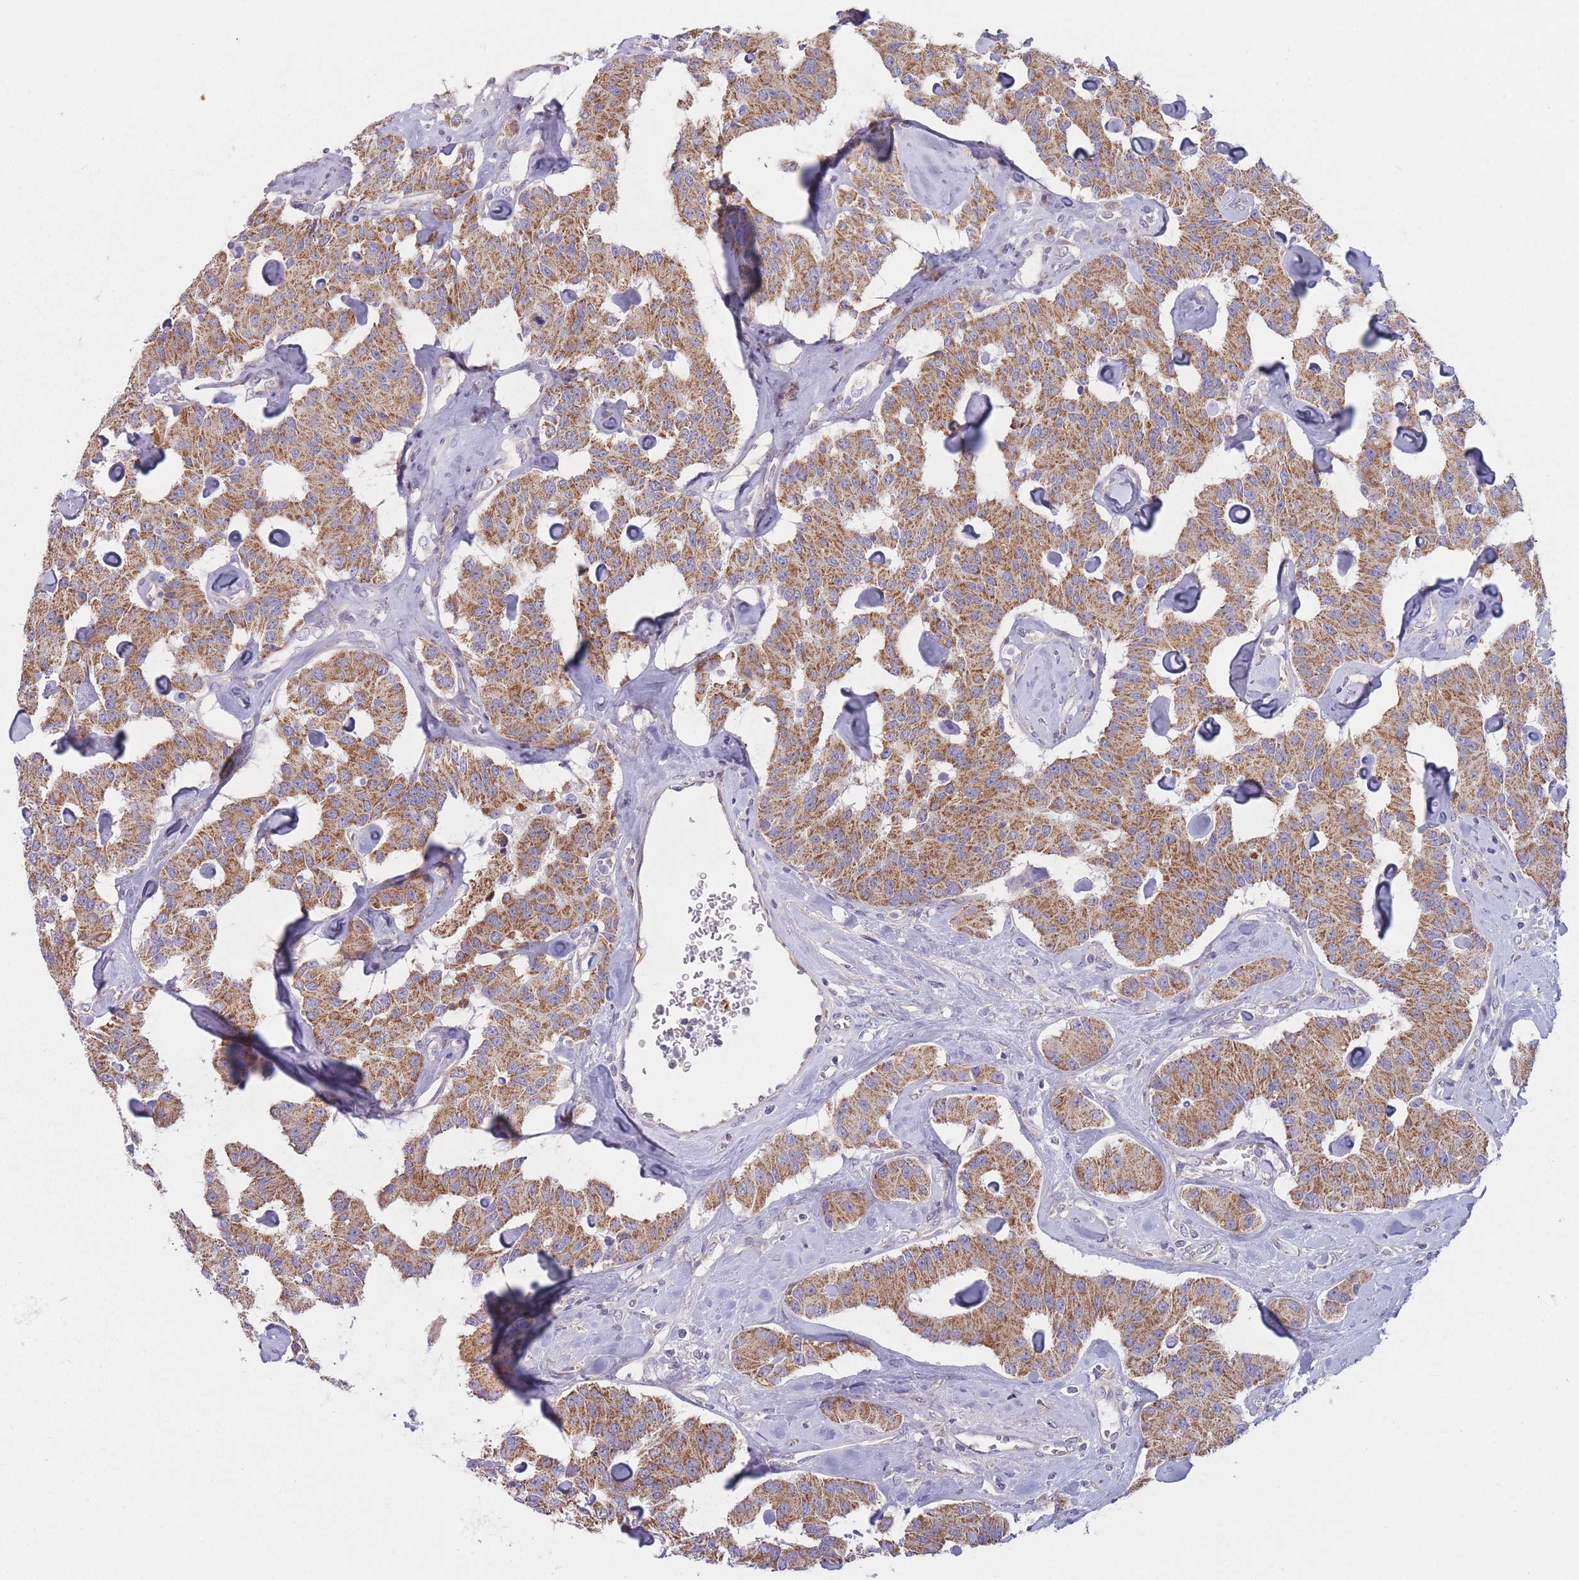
{"staining": {"intensity": "moderate", "quantity": ">75%", "location": "cytoplasmic/membranous"}, "tissue": "carcinoid", "cell_type": "Tumor cells", "image_type": "cancer", "snomed": [{"axis": "morphology", "description": "Carcinoid, malignant, NOS"}, {"axis": "topography", "description": "Pancreas"}], "caption": "A micrograph of carcinoid stained for a protein displays moderate cytoplasmic/membranous brown staining in tumor cells. (brown staining indicates protein expression, while blue staining denotes nuclei).", "gene": "MRPS18C", "patient": {"sex": "male", "age": 41}}